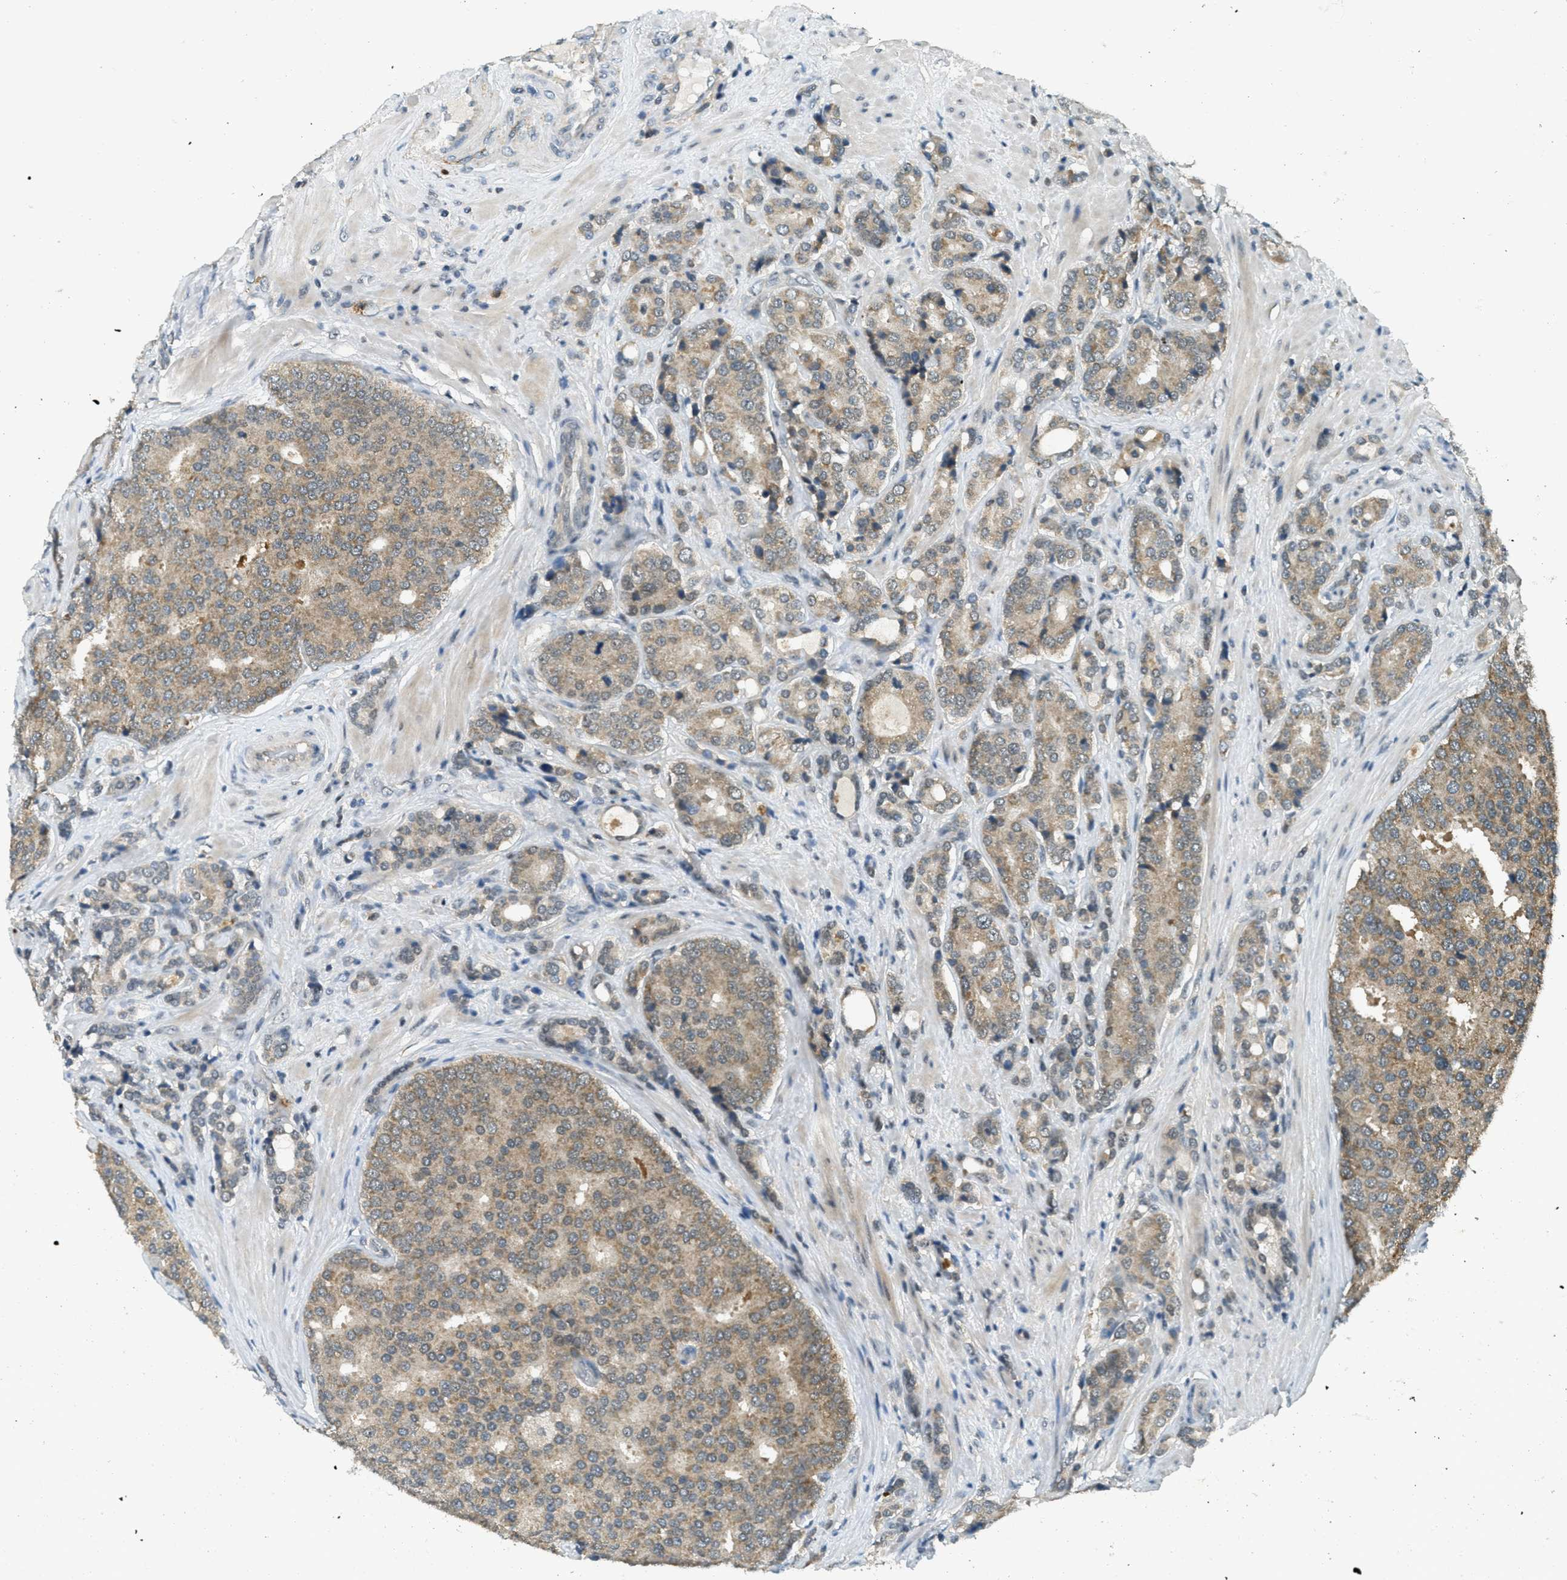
{"staining": {"intensity": "weak", "quantity": ">75%", "location": "cytoplasmic/membranous"}, "tissue": "prostate cancer", "cell_type": "Tumor cells", "image_type": "cancer", "snomed": [{"axis": "morphology", "description": "Adenocarcinoma, High grade"}, {"axis": "topography", "description": "Prostate"}], "caption": "Adenocarcinoma (high-grade) (prostate) stained with a protein marker reveals weak staining in tumor cells.", "gene": "TCF20", "patient": {"sex": "male", "age": 50}}